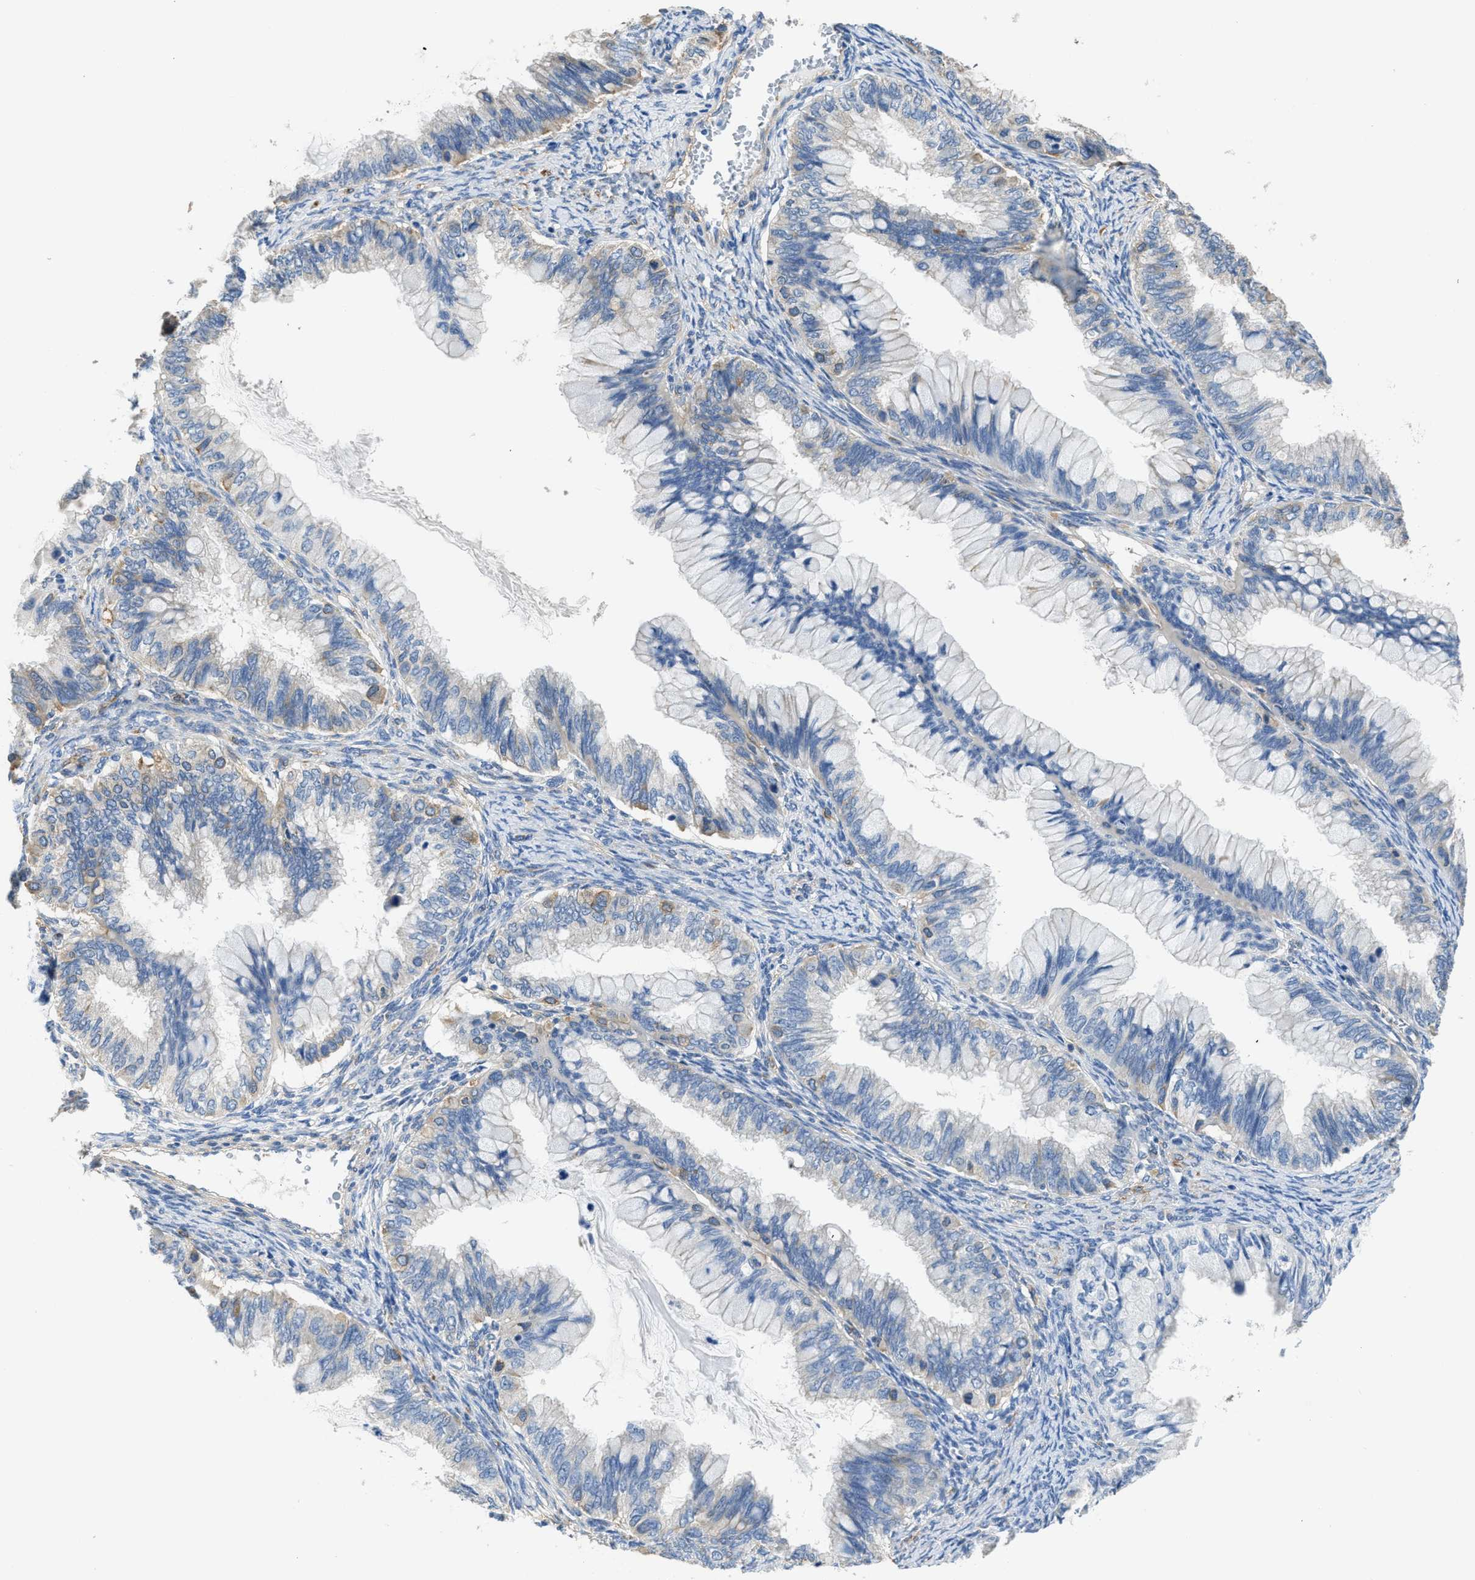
{"staining": {"intensity": "weak", "quantity": "<25%", "location": "cytoplasmic/membranous"}, "tissue": "ovarian cancer", "cell_type": "Tumor cells", "image_type": "cancer", "snomed": [{"axis": "morphology", "description": "Cystadenocarcinoma, mucinous, NOS"}, {"axis": "topography", "description": "Ovary"}], "caption": "A histopathology image of ovarian cancer (mucinous cystadenocarcinoma) stained for a protein exhibits no brown staining in tumor cells.", "gene": "ZSWIM5", "patient": {"sex": "female", "age": 80}}